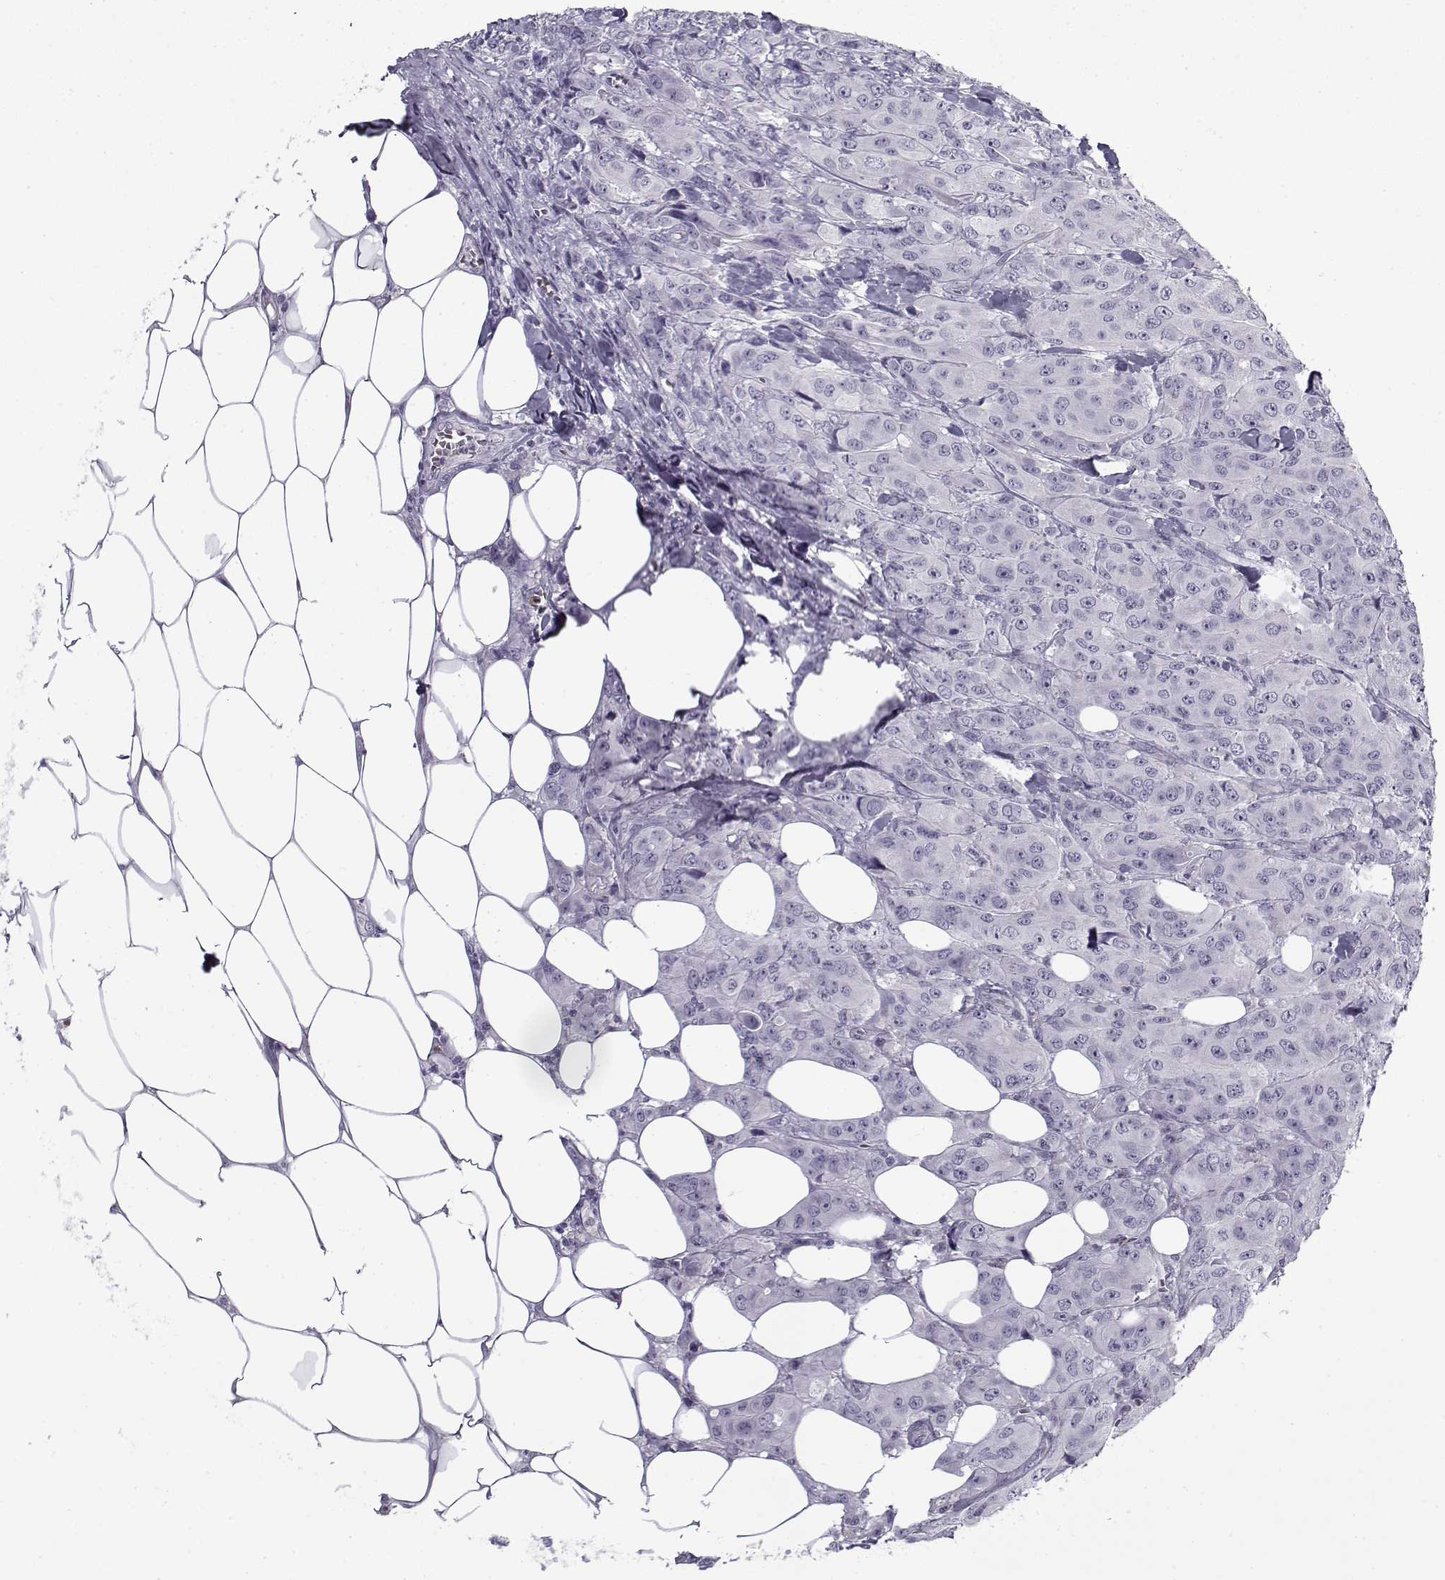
{"staining": {"intensity": "negative", "quantity": "none", "location": "none"}, "tissue": "breast cancer", "cell_type": "Tumor cells", "image_type": "cancer", "snomed": [{"axis": "morphology", "description": "Duct carcinoma"}, {"axis": "topography", "description": "Breast"}], "caption": "Tumor cells show no significant positivity in breast cancer.", "gene": "SNCA", "patient": {"sex": "female", "age": 43}}